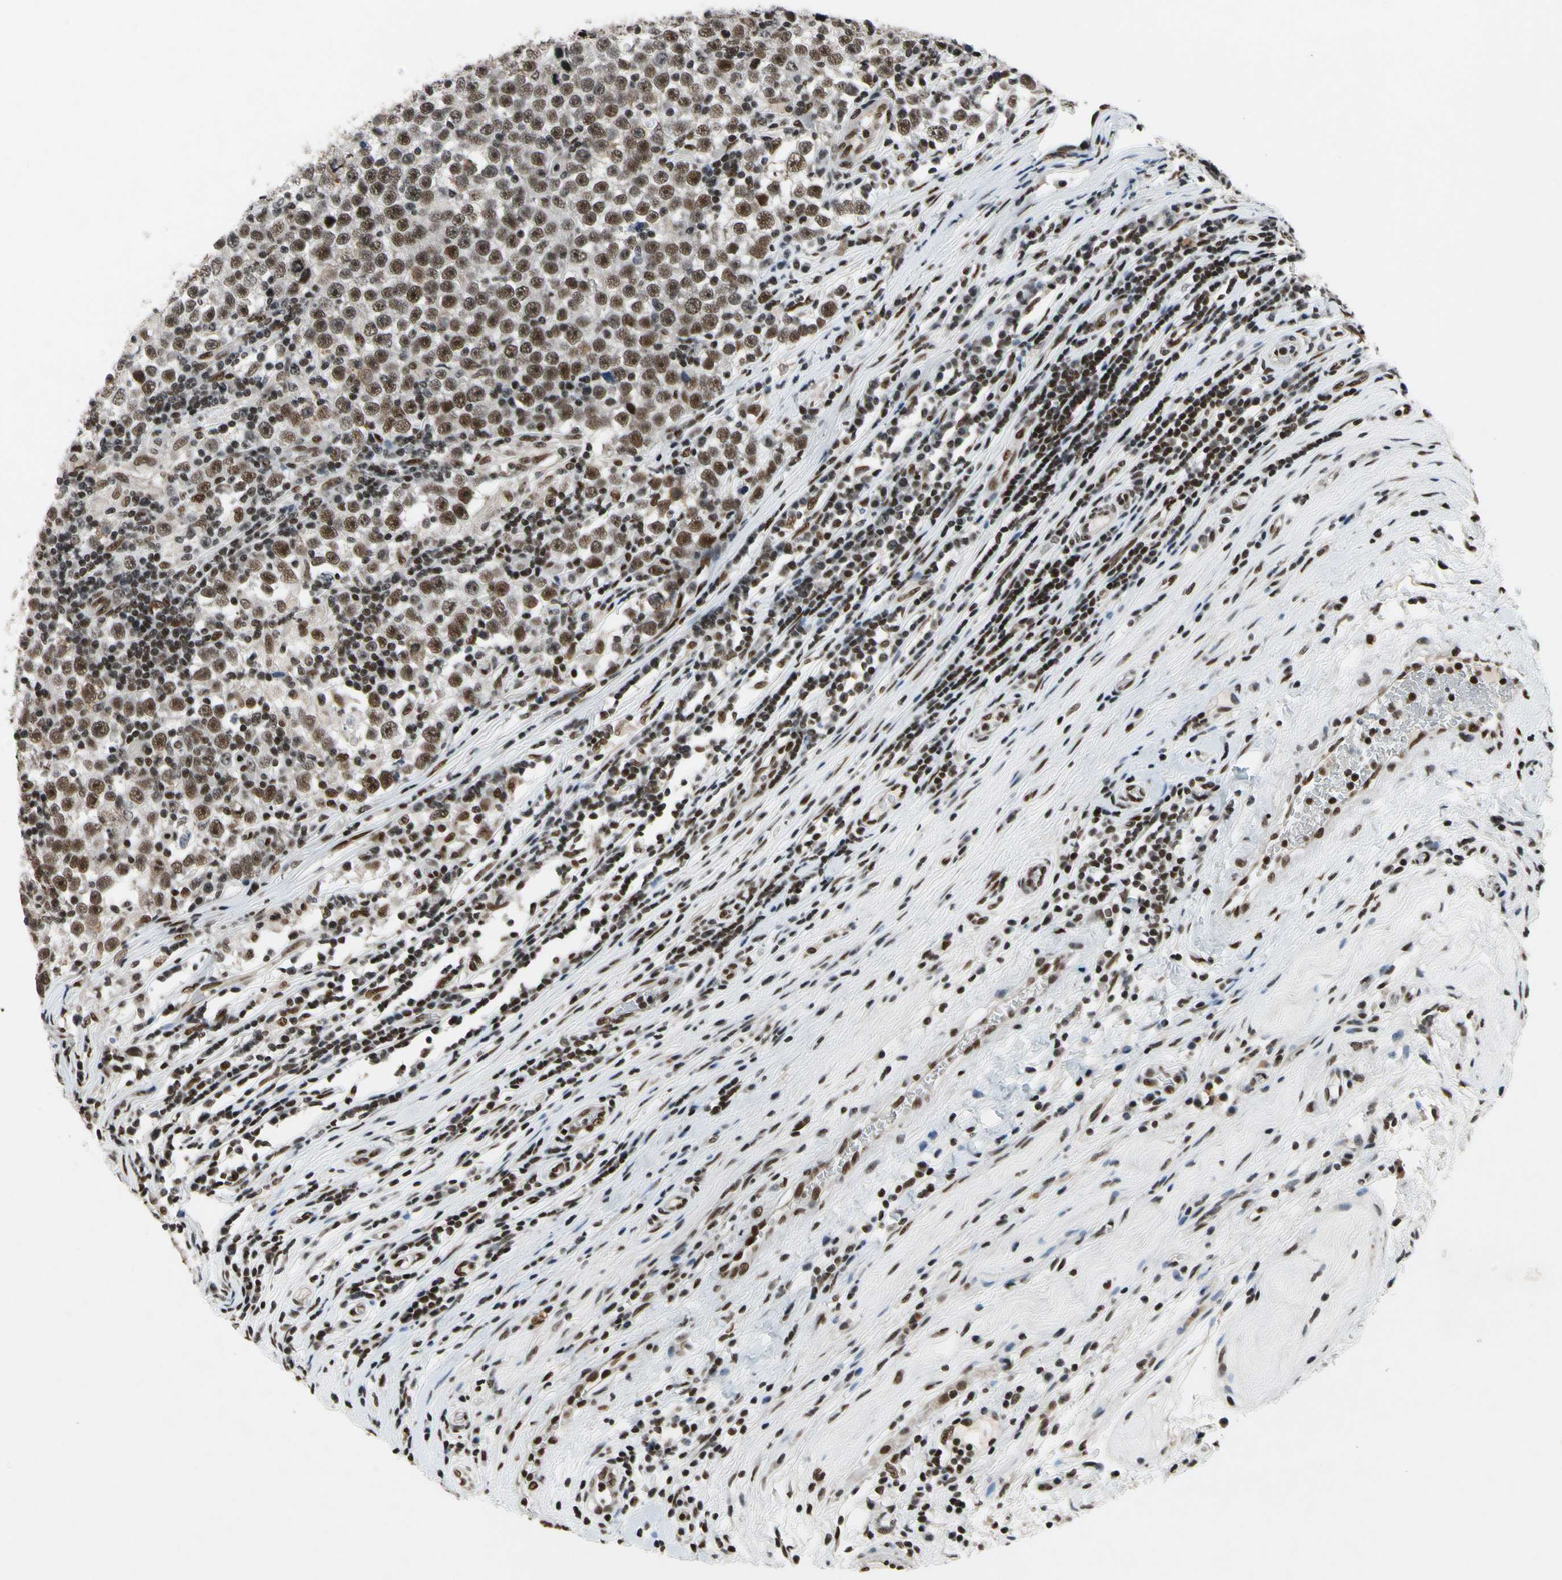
{"staining": {"intensity": "strong", "quantity": ">75%", "location": "nuclear"}, "tissue": "testis cancer", "cell_type": "Tumor cells", "image_type": "cancer", "snomed": [{"axis": "morphology", "description": "Seminoma, NOS"}, {"axis": "topography", "description": "Testis"}], "caption": "This micrograph displays IHC staining of testis seminoma, with high strong nuclear positivity in about >75% of tumor cells.", "gene": "RECQL", "patient": {"sex": "male", "age": 43}}